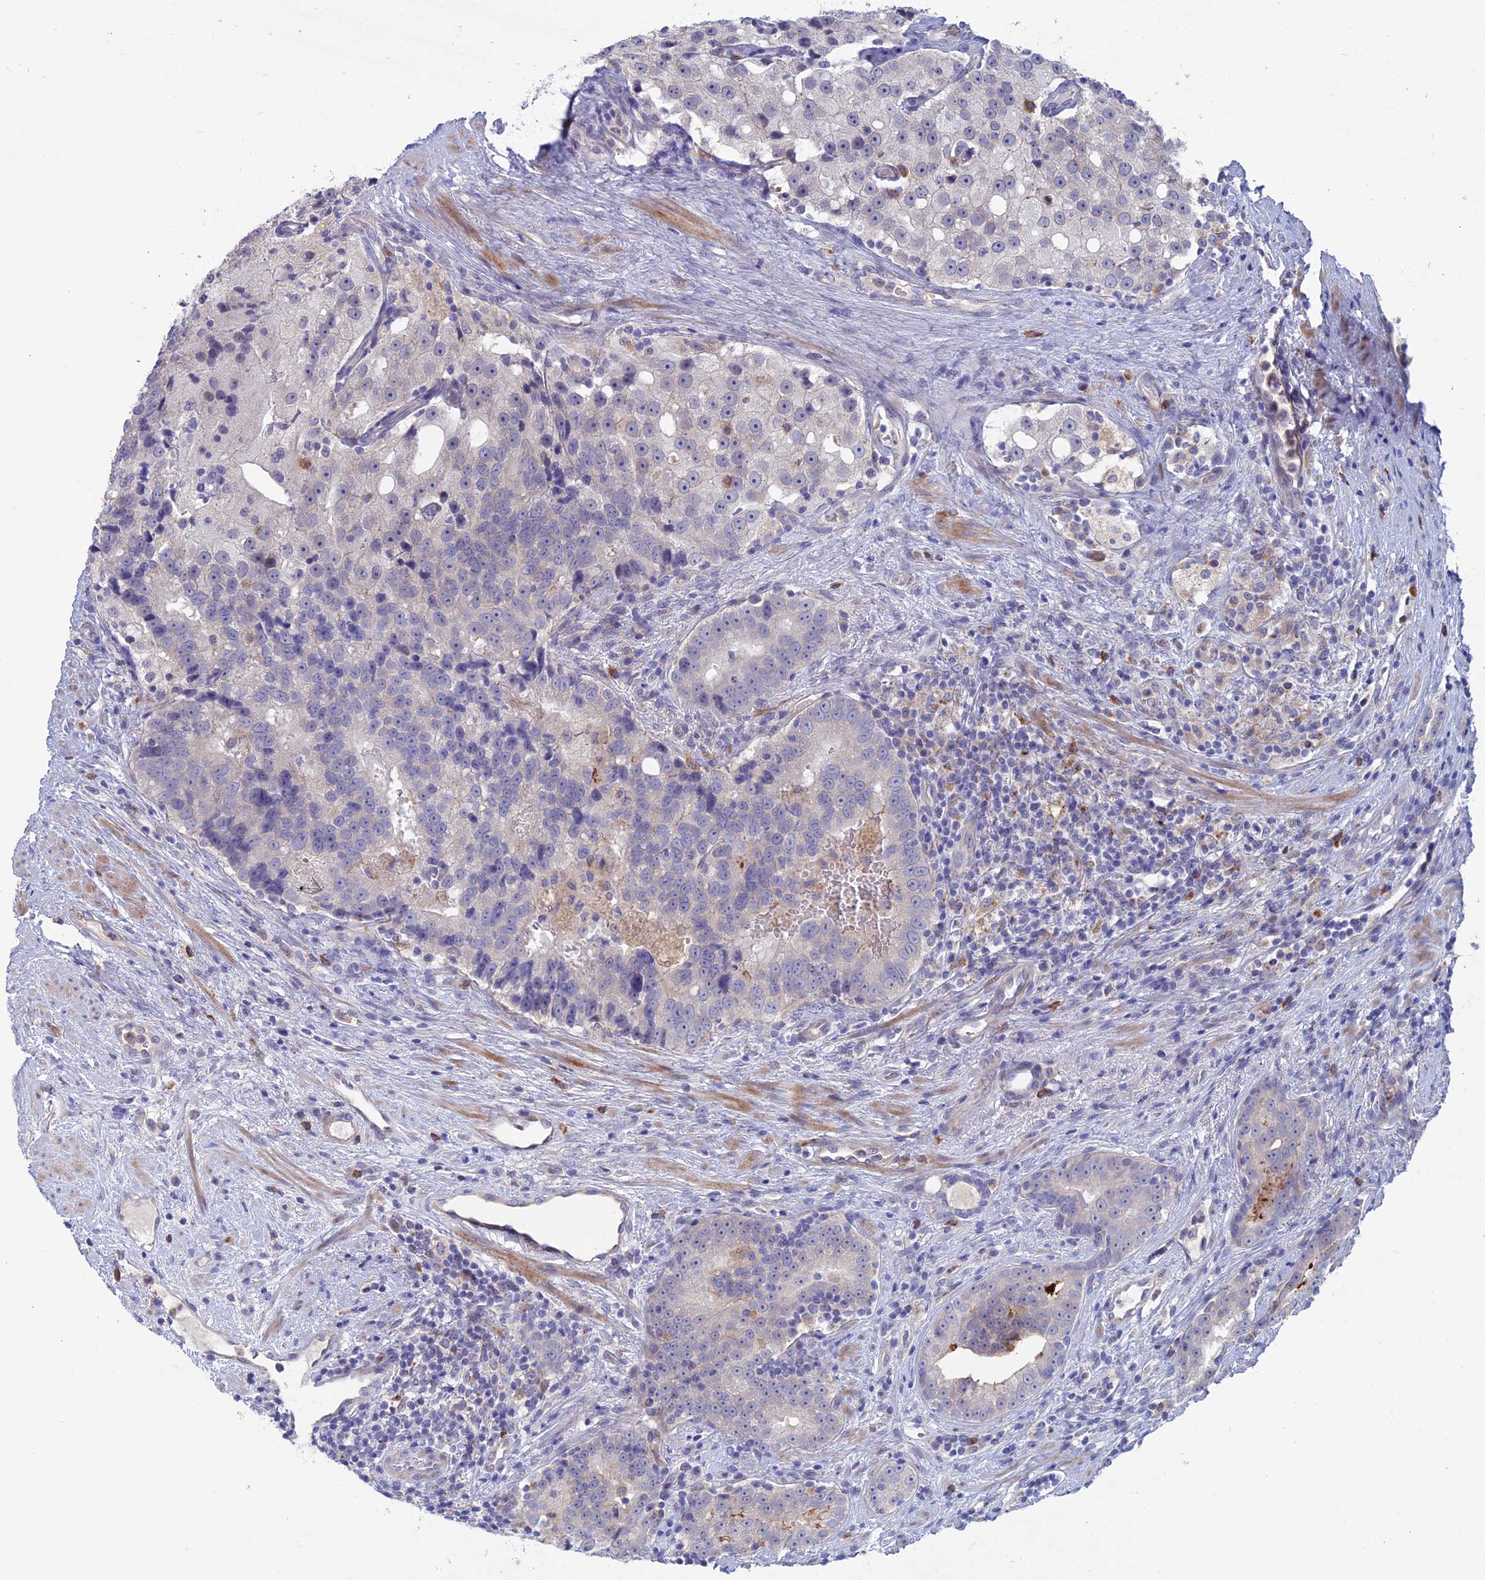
{"staining": {"intensity": "negative", "quantity": "none", "location": "none"}, "tissue": "prostate cancer", "cell_type": "Tumor cells", "image_type": "cancer", "snomed": [{"axis": "morphology", "description": "Adenocarcinoma, High grade"}, {"axis": "topography", "description": "Prostate"}], "caption": "Immunohistochemistry (IHC) image of neoplastic tissue: prostate cancer (adenocarcinoma (high-grade)) stained with DAB (3,3'-diaminobenzidine) displays no significant protein positivity in tumor cells. Nuclei are stained in blue.", "gene": "SLC2A6", "patient": {"sex": "male", "age": 70}}